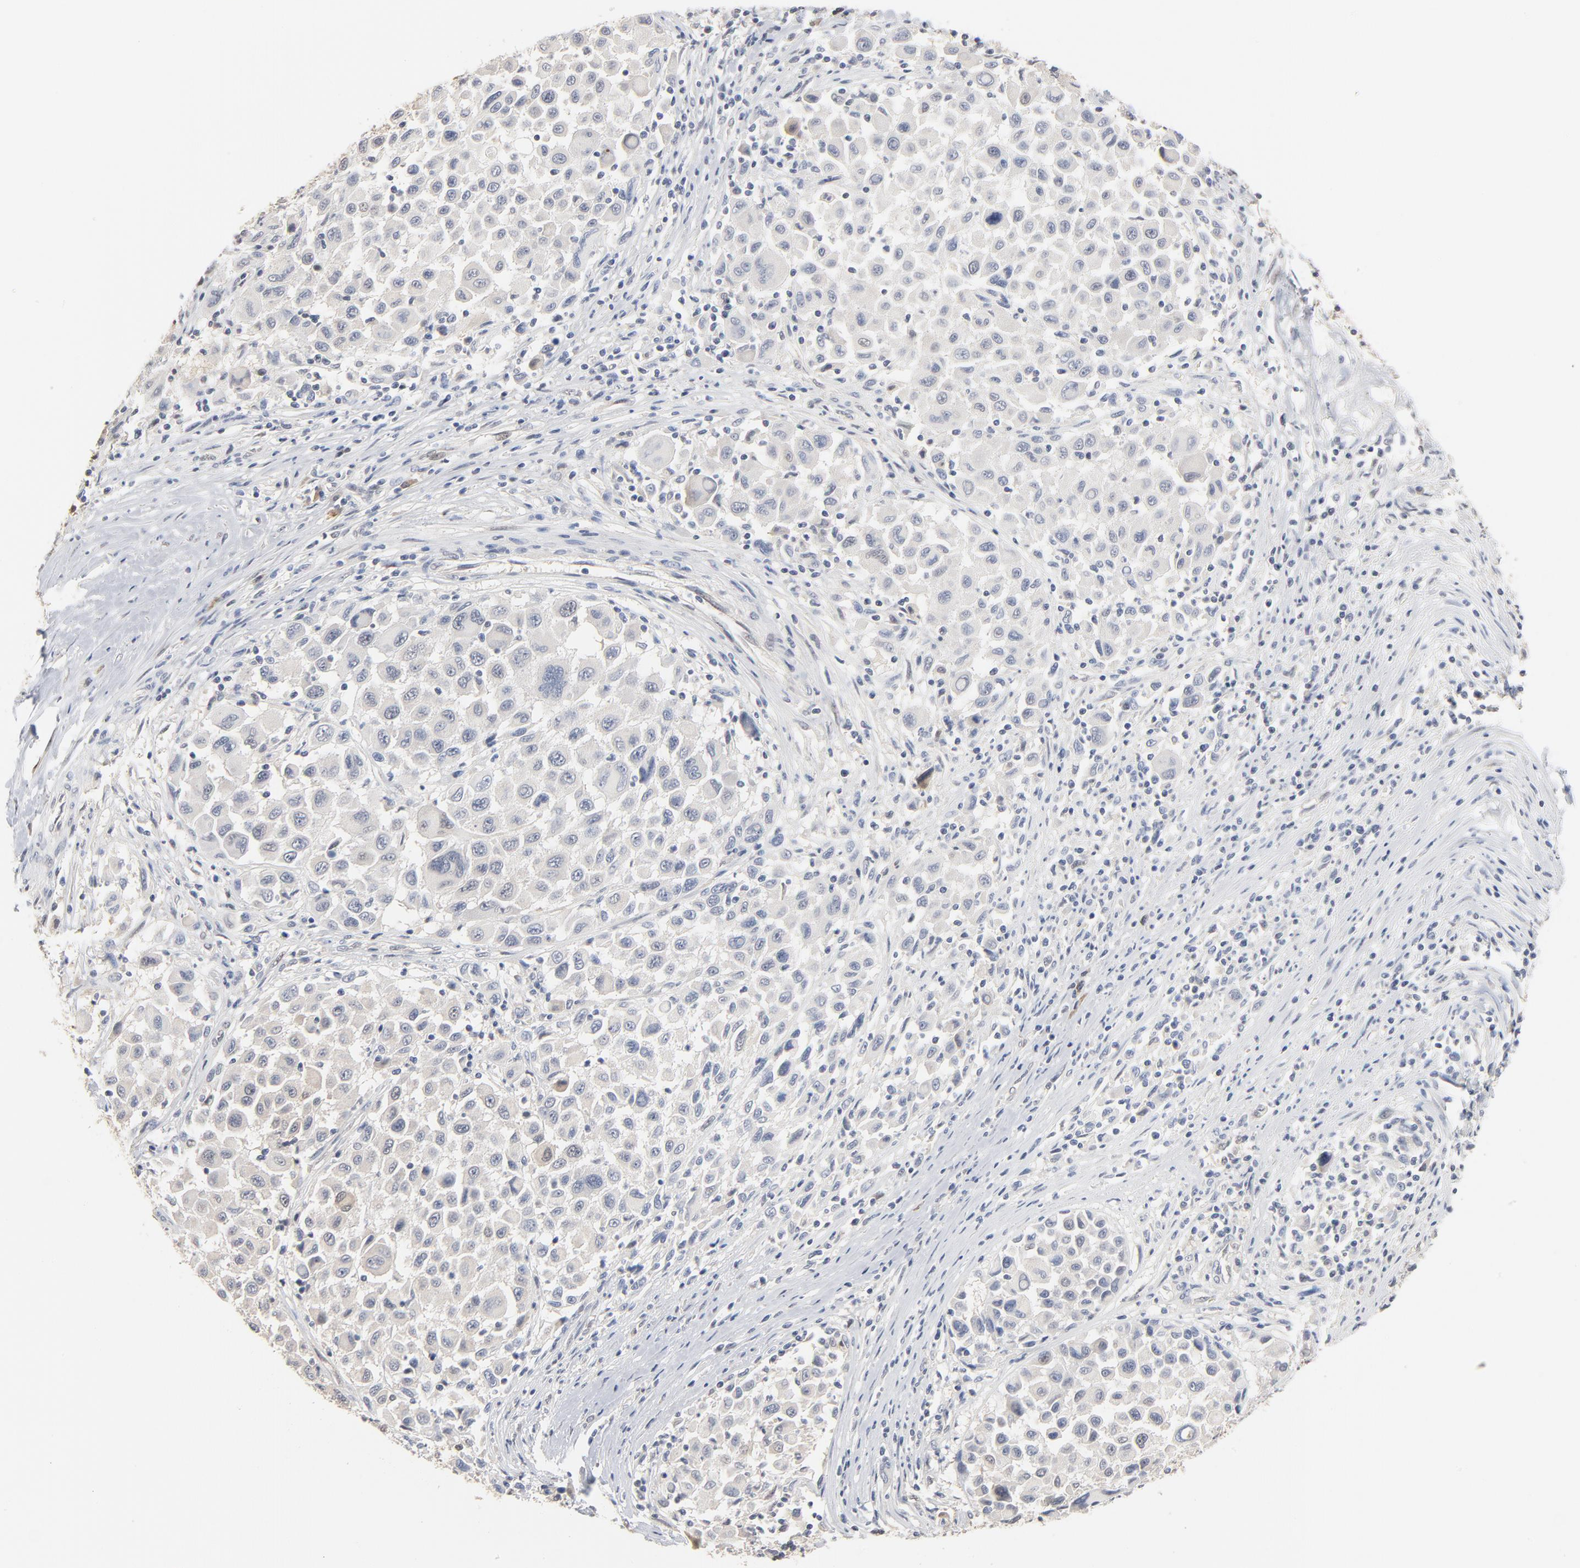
{"staining": {"intensity": "negative", "quantity": "none", "location": "none"}, "tissue": "melanoma", "cell_type": "Tumor cells", "image_type": "cancer", "snomed": [{"axis": "morphology", "description": "Malignant melanoma, Metastatic site"}, {"axis": "topography", "description": "Lymph node"}], "caption": "This is an IHC micrograph of human melanoma. There is no positivity in tumor cells.", "gene": "EPCAM", "patient": {"sex": "male", "age": 61}}